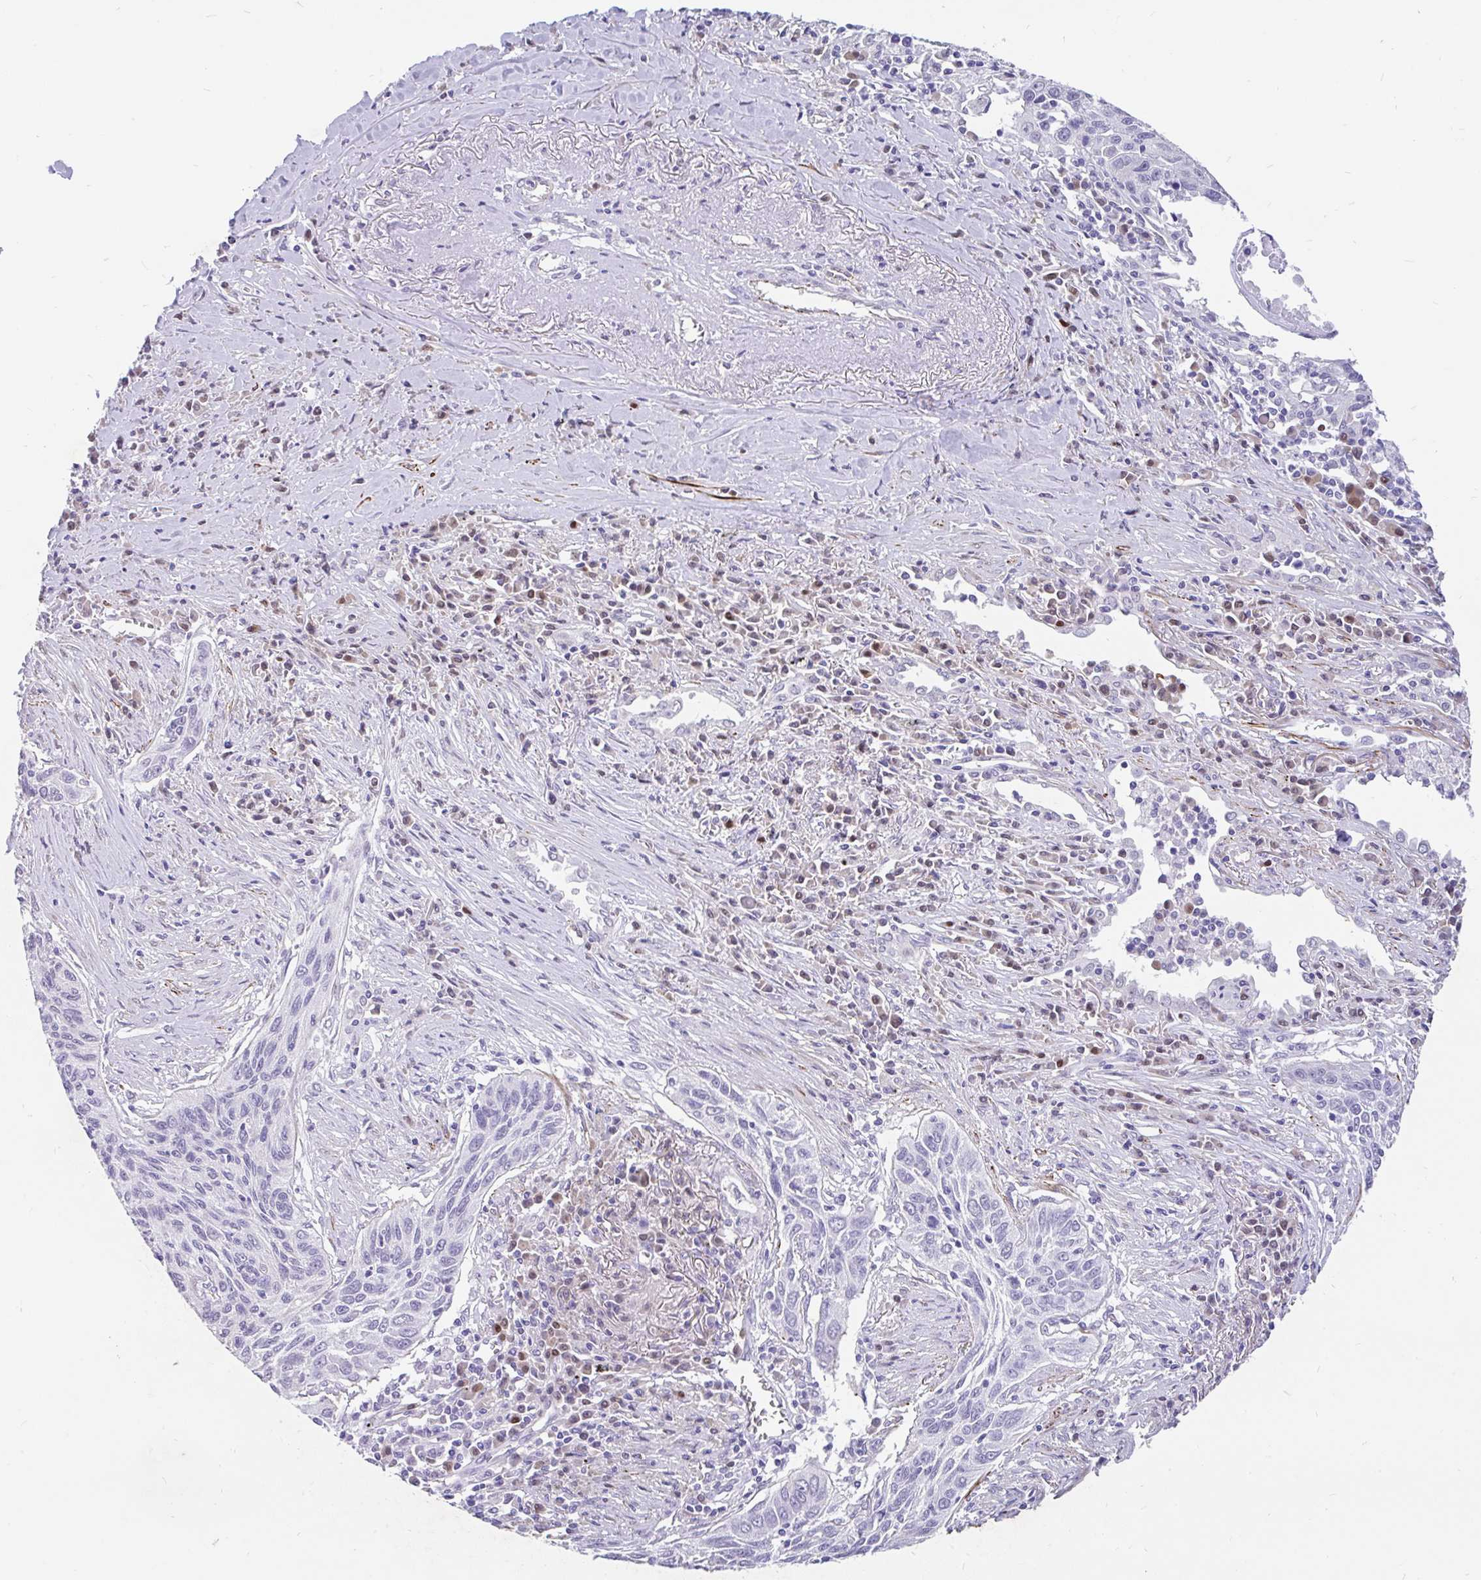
{"staining": {"intensity": "negative", "quantity": "none", "location": "none"}, "tissue": "lung cancer", "cell_type": "Tumor cells", "image_type": "cancer", "snomed": [{"axis": "morphology", "description": "Squamous cell carcinoma, NOS"}, {"axis": "topography", "description": "Lung"}], "caption": "There is no significant positivity in tumor cells of lung cancer (squamous cell carcinoma). Brightfield microscopy of immunohistochemistry stained with DAB (brown) and hematoxylin (blue), captured at high magnification.", "gene": "EML5", "patient": {"sex": "female", "age": 66}}